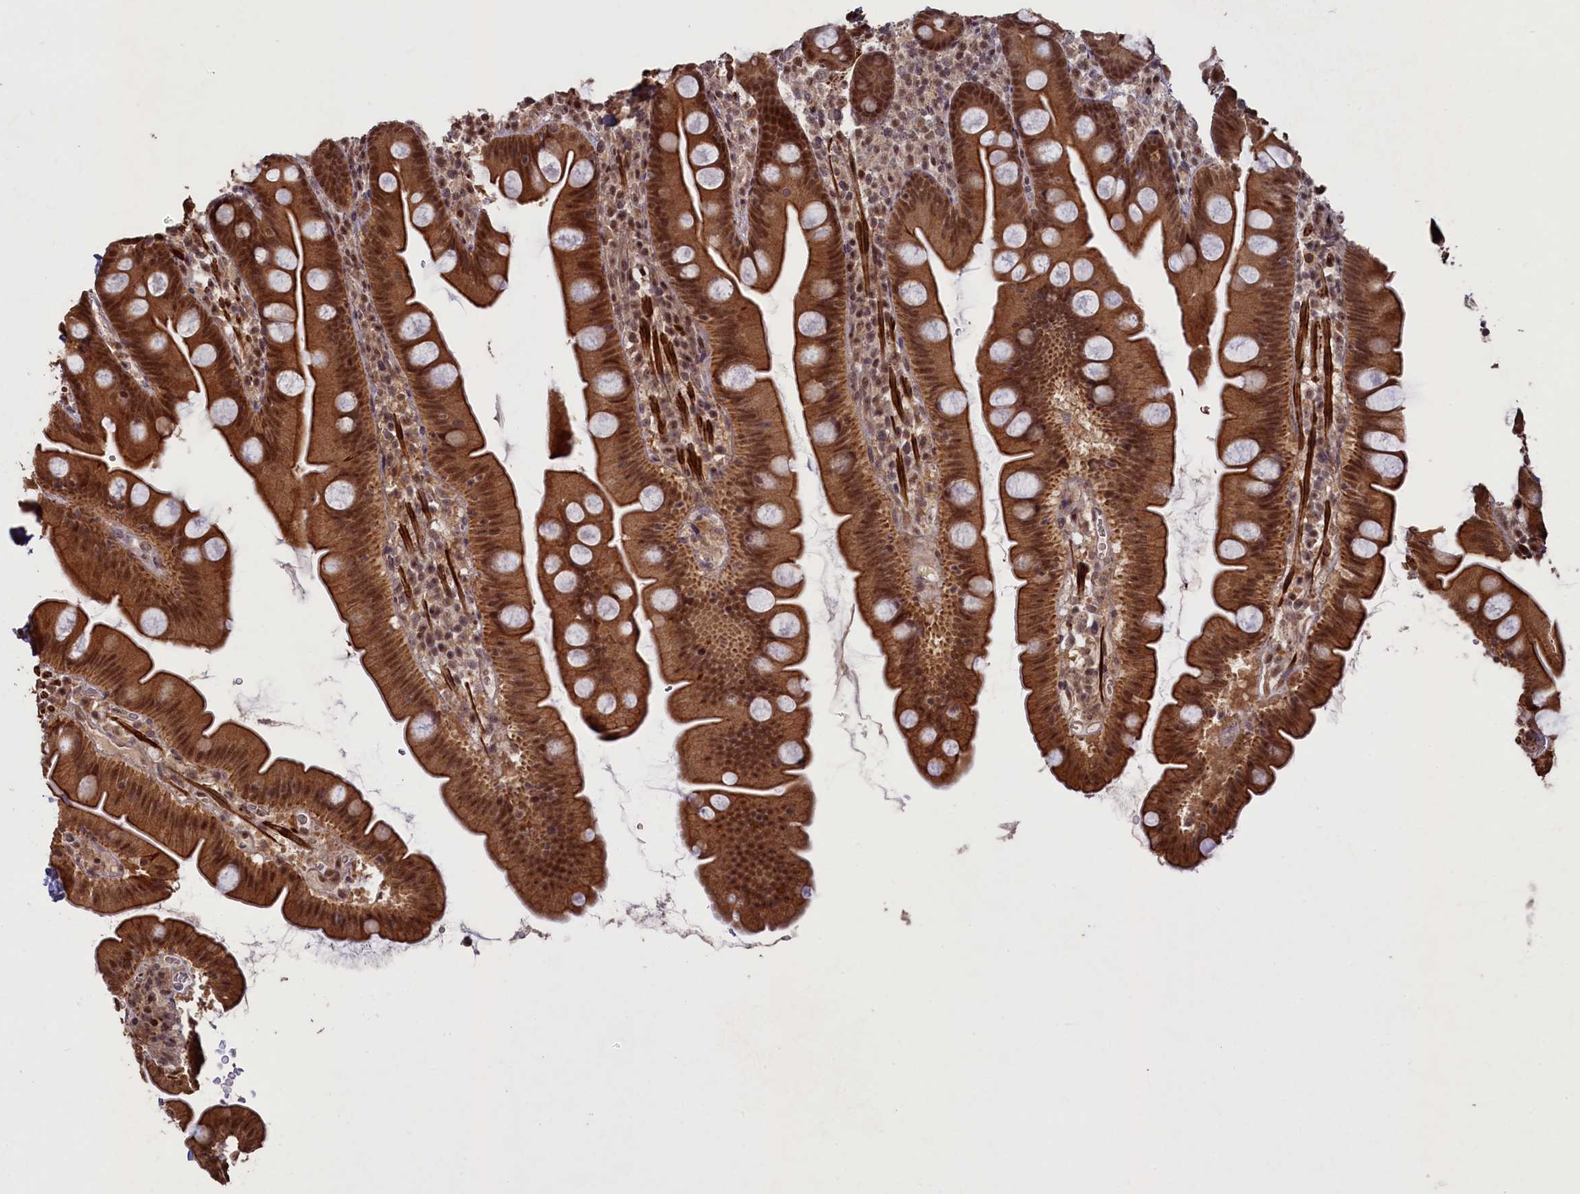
{"staining": {"intensity": "strong", "quantity": ">75%", "location": "cytoplasmic/membranous,nuclear"}, "tissue": "small intestine", "cell_type": "Glandular cells", "image_type": "normal", "snomed": [{"axis": "morphology", "description": "Normal tissue, NOS"}, {"axis": "topography", "description": "Small intestine"}], "caption": "IHC (DAB) staining of unremarkable human small intestine reveals strong cytoplasmic/membranous,nuclear protein staining in approximately >75% of glandular cells. The protein of interest is shown in brown color, while the nuclei are stained blue.", "gene": "NAE1", "patient": {"sex": "female", "age": 68}}